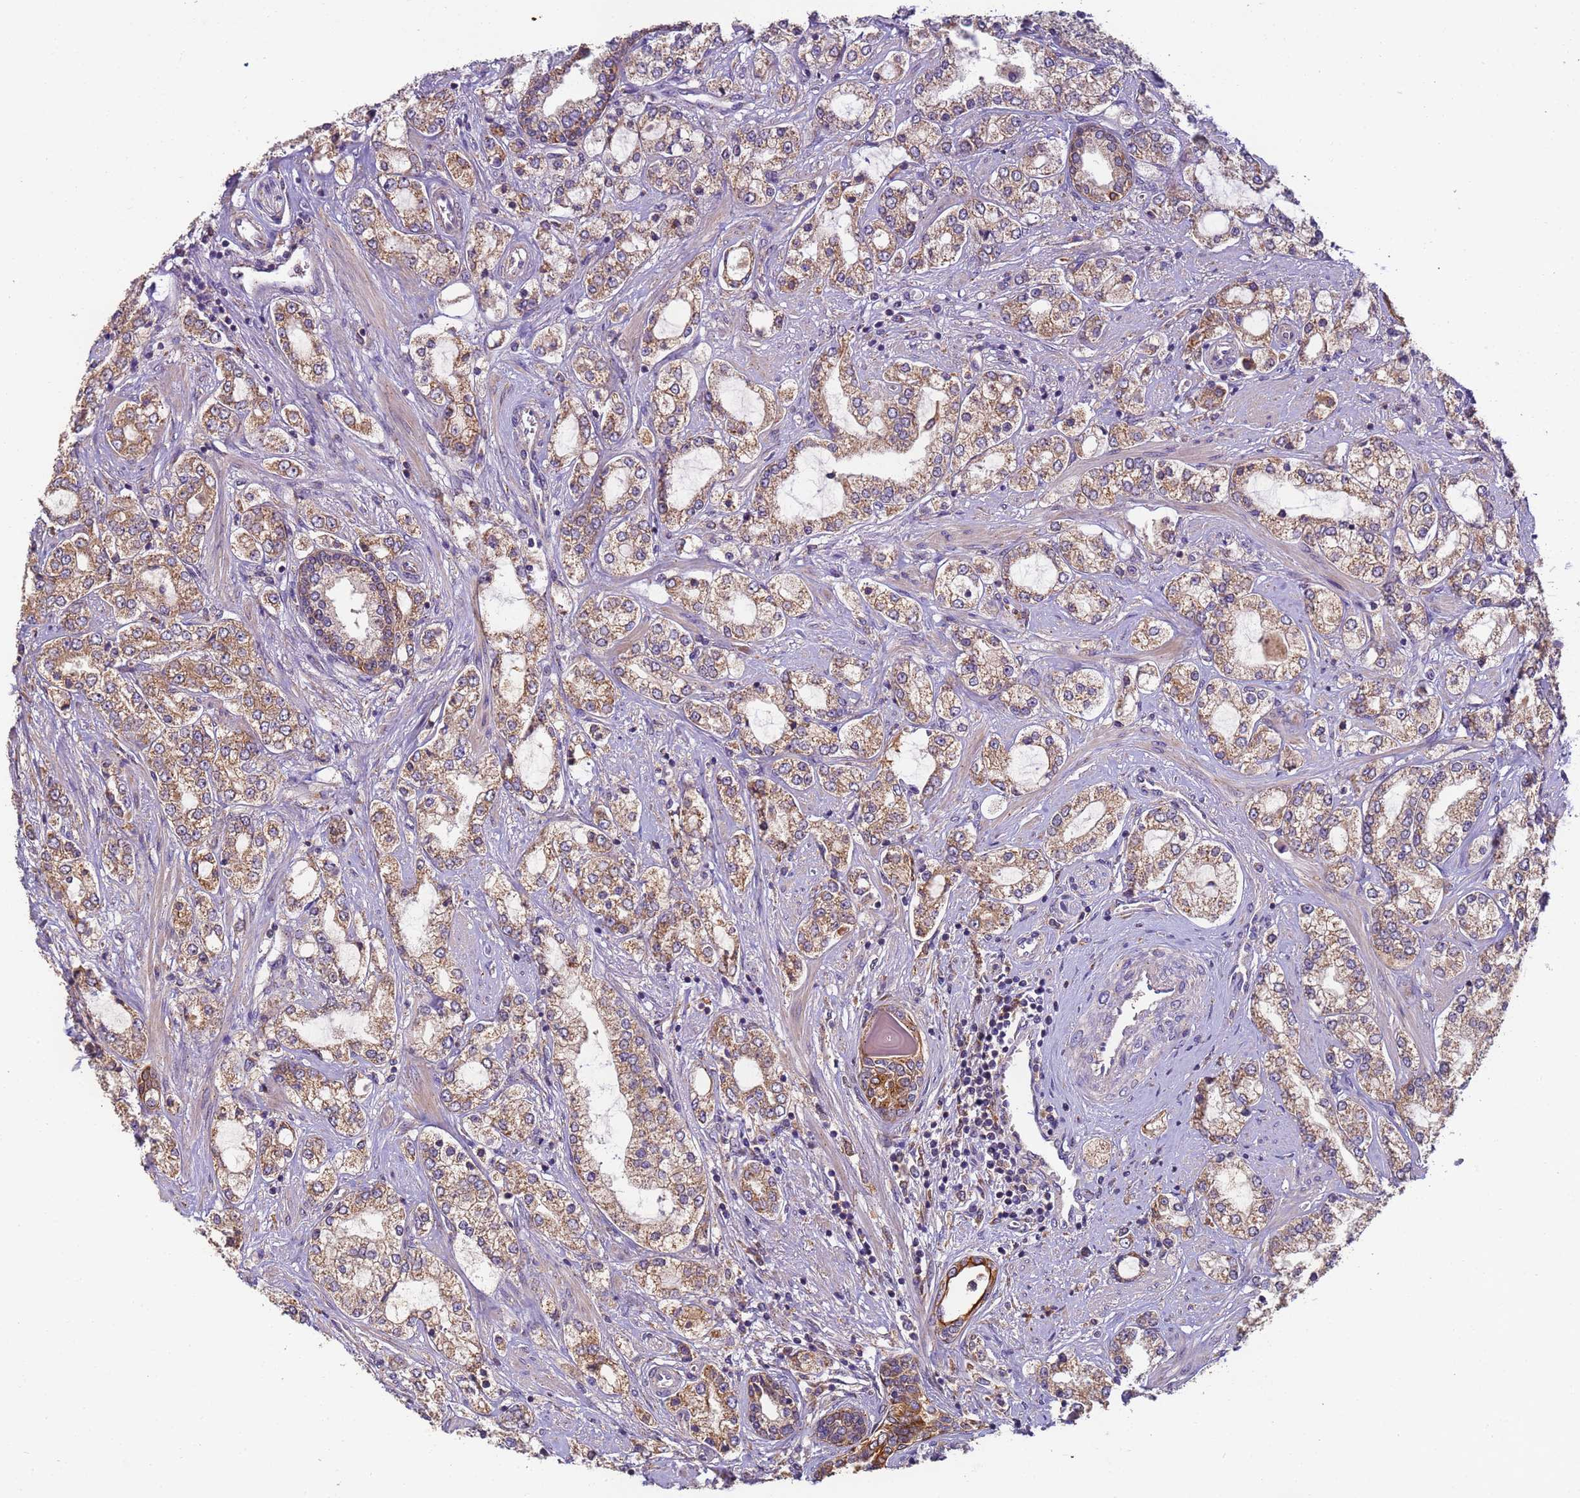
{"staining": {"intensity": "moderate", "quantity": ">75%", "location": "cytoplasmic/membranous"}, "tissue": "prostate cancer", "cell_type": "Tumor cells", "image_type": "cancer", "snomed": [{"axis": "morphology", "description": "Adenocarcinoma, High grade"}, {"axis": "topography", "description": "Prostate"}], "caption": "Prostate cancer (high-grade adenocarcinoma) tissue reveals moderate cytoplasmic/membranous expression in about >75% of tumor cells The staining was performed using DAB, with brown indicating positive protein expression. Nuclei are stained blue with hematoxylin.", "gene": "TIGAR", "patient": {"sex": "male", "age": 64}}